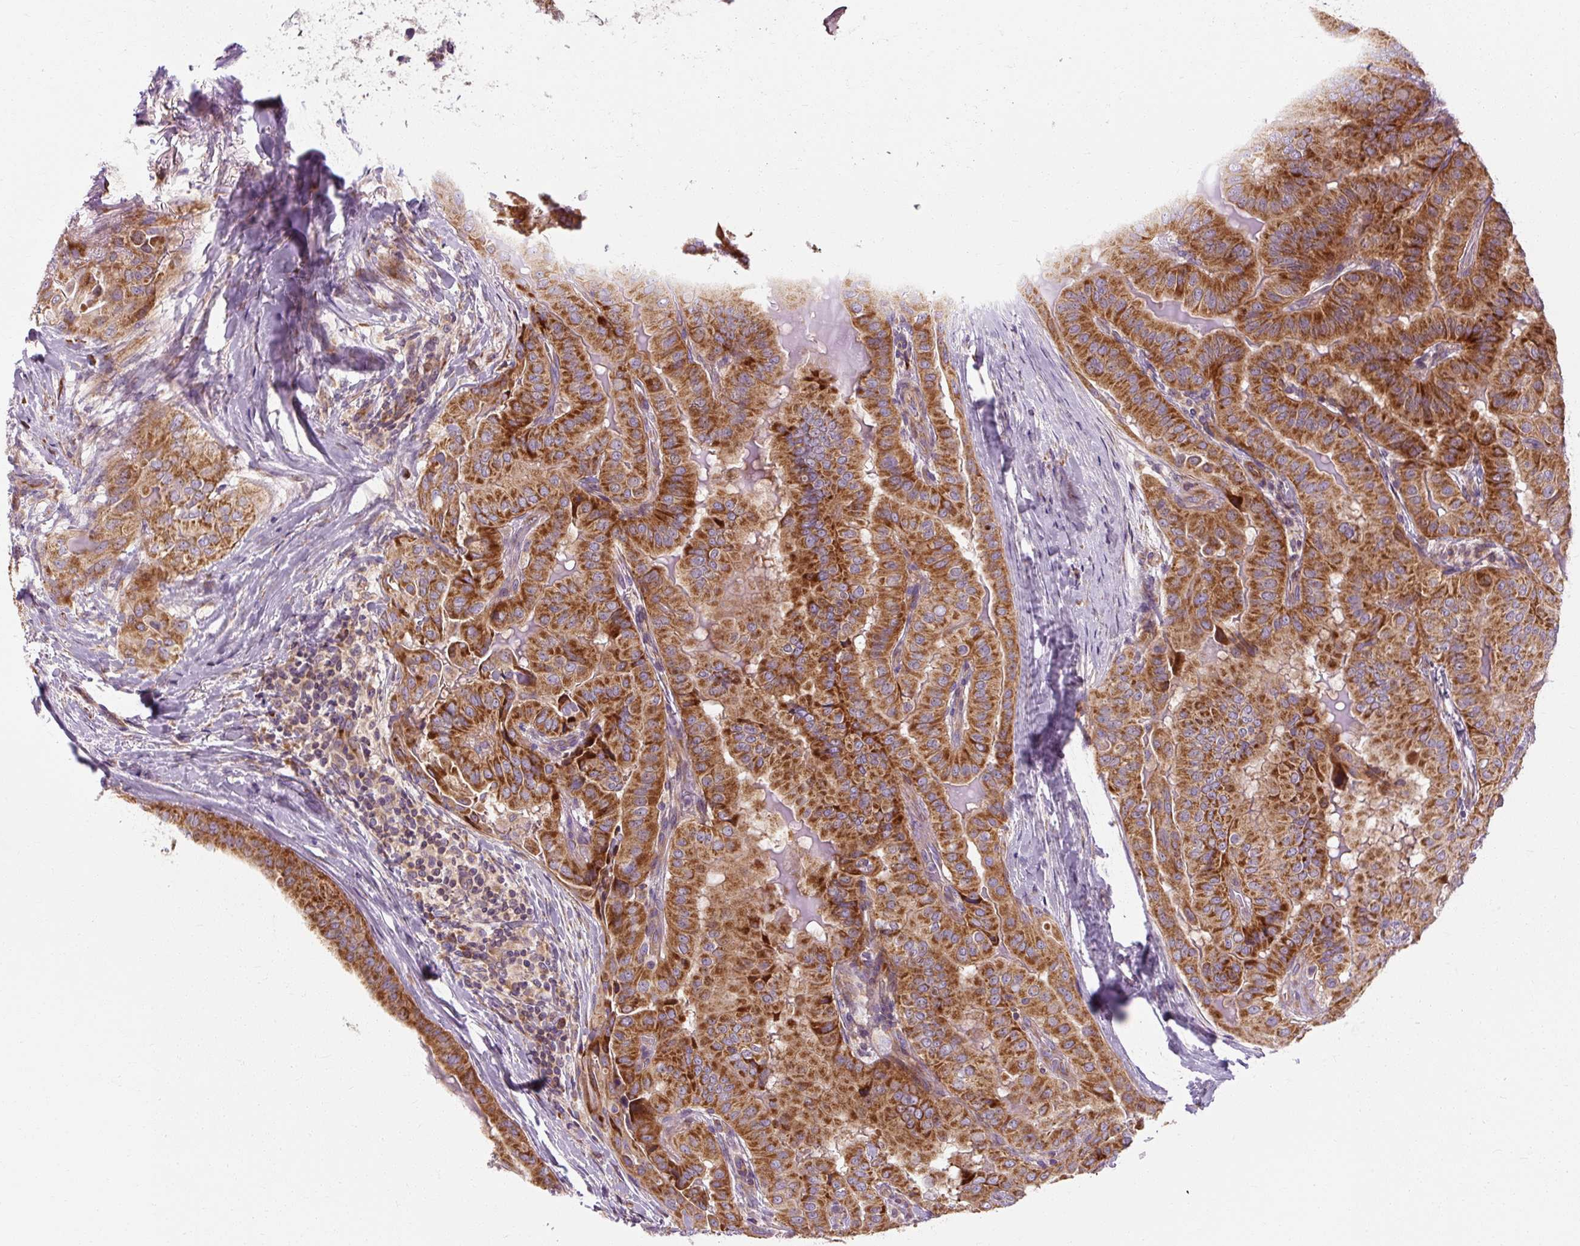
{"staining": {"intensity": "strong", "quantity": ">75%", "location": "cytoplasmic/membranous"}, "tissue": "thyroid cancer", "cell_type": "Tumor cells", "image_type": "cancer", "snomed": [{"axis": "morphology", "description": "Papillary adenocarcinoma, NOS"}, {"axis": "topography", "description": "Thyroid gland"}], "caption": "Thyroid papillary adenocarcinoma stained with a protein marker exhibits strong staining in tumor cells.", "gene": "PRSS48", "patient": {"sex": "female", "age": 68}}